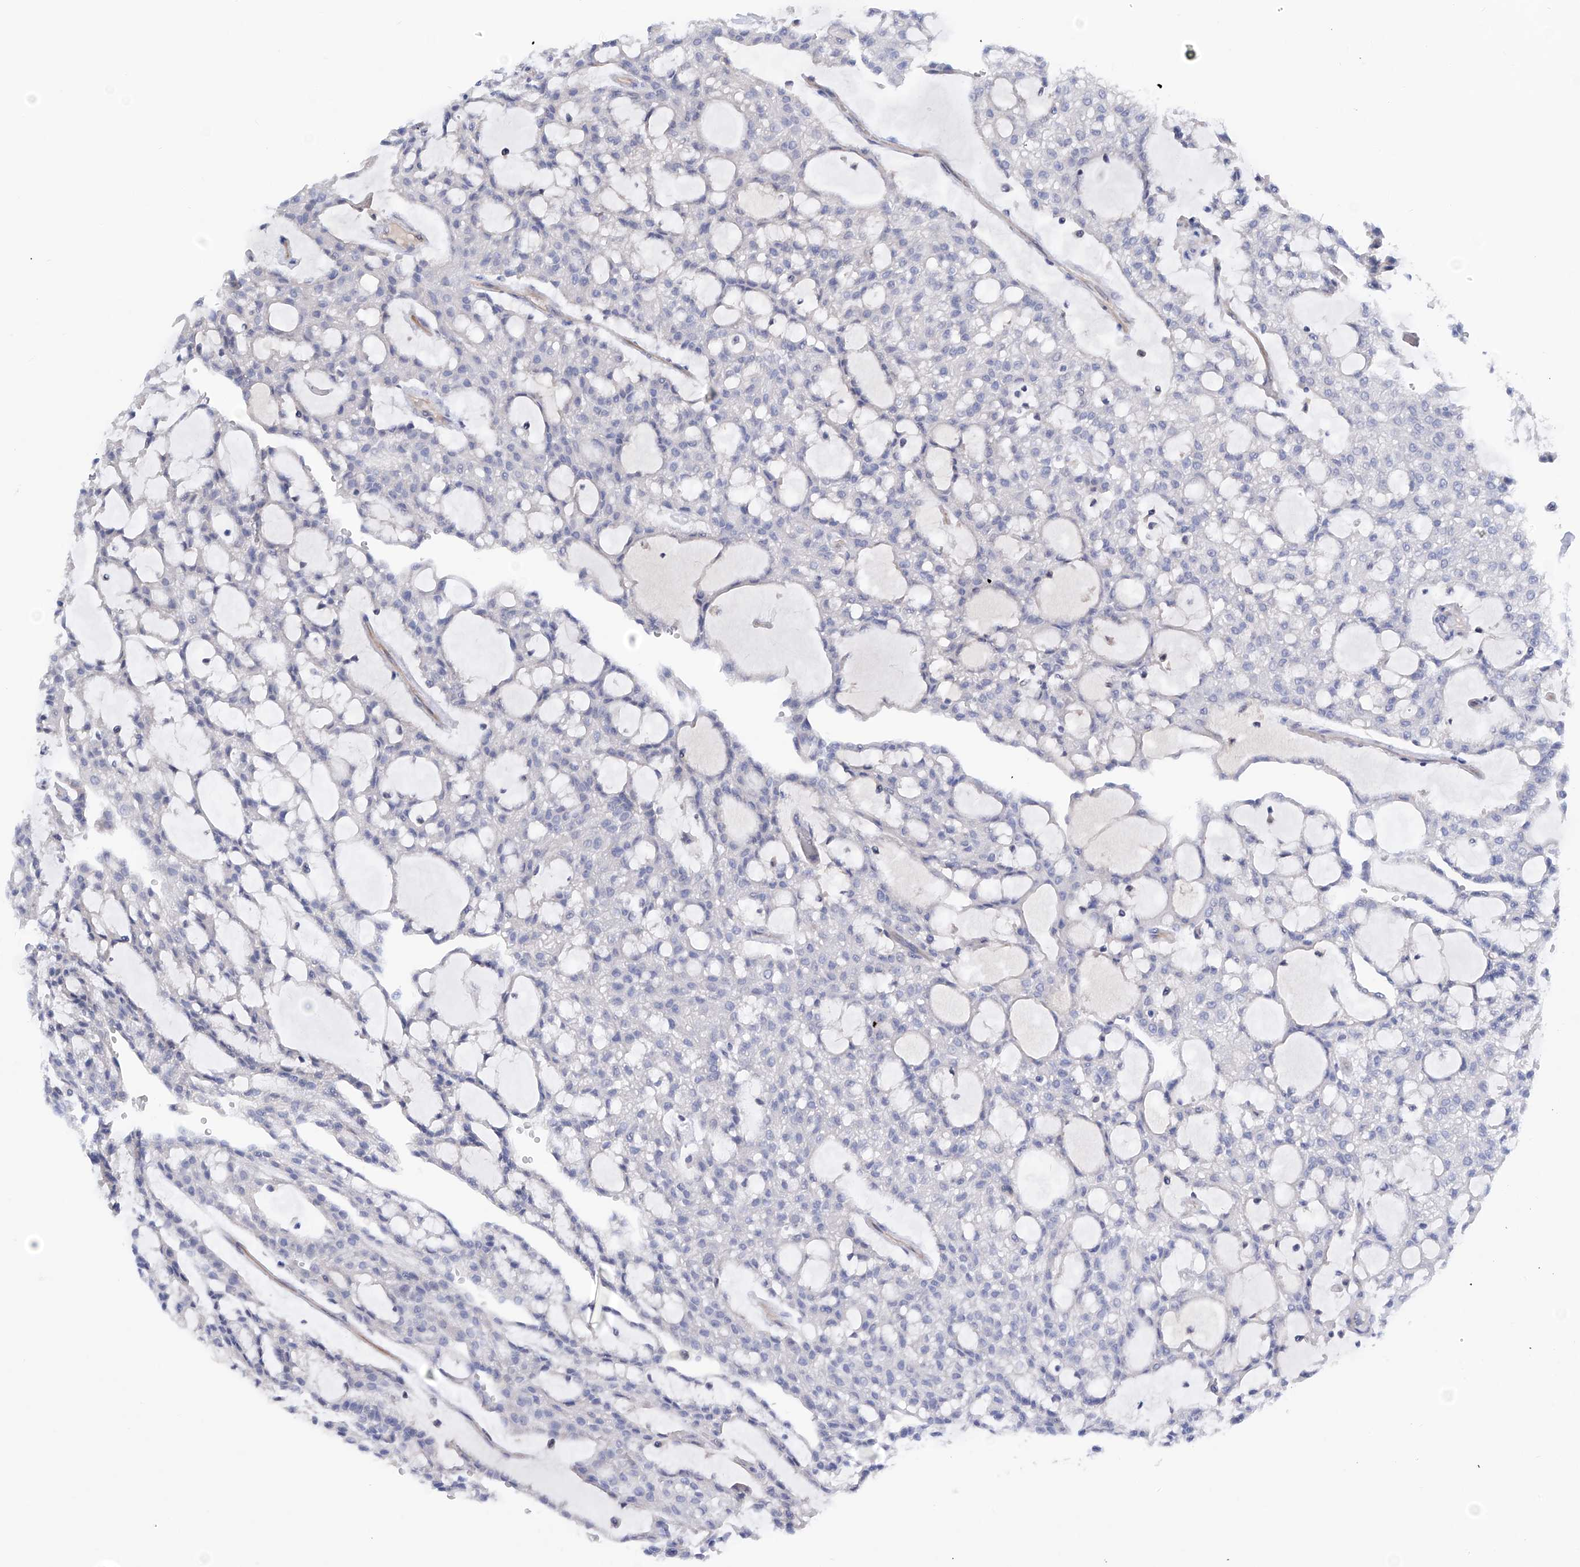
{"staining": {"intensity": "negative", "quantity": "none", "location": "none"}, "tissue": "renal cancer", "cell_type": "Tumor cells", "image_type": "cancer", "snomed": [{"axis": "morphology", "description": "Adenocarcinoma, NOS"}, {"axis": "topography", "description": "Kidney"}], "caption": "Human renal cancer stained for a protein using immunohistochemistry displays no positivity in tumor cells.", "gene": "PGM3", "patient": {"sex": "male", "age": 63}}